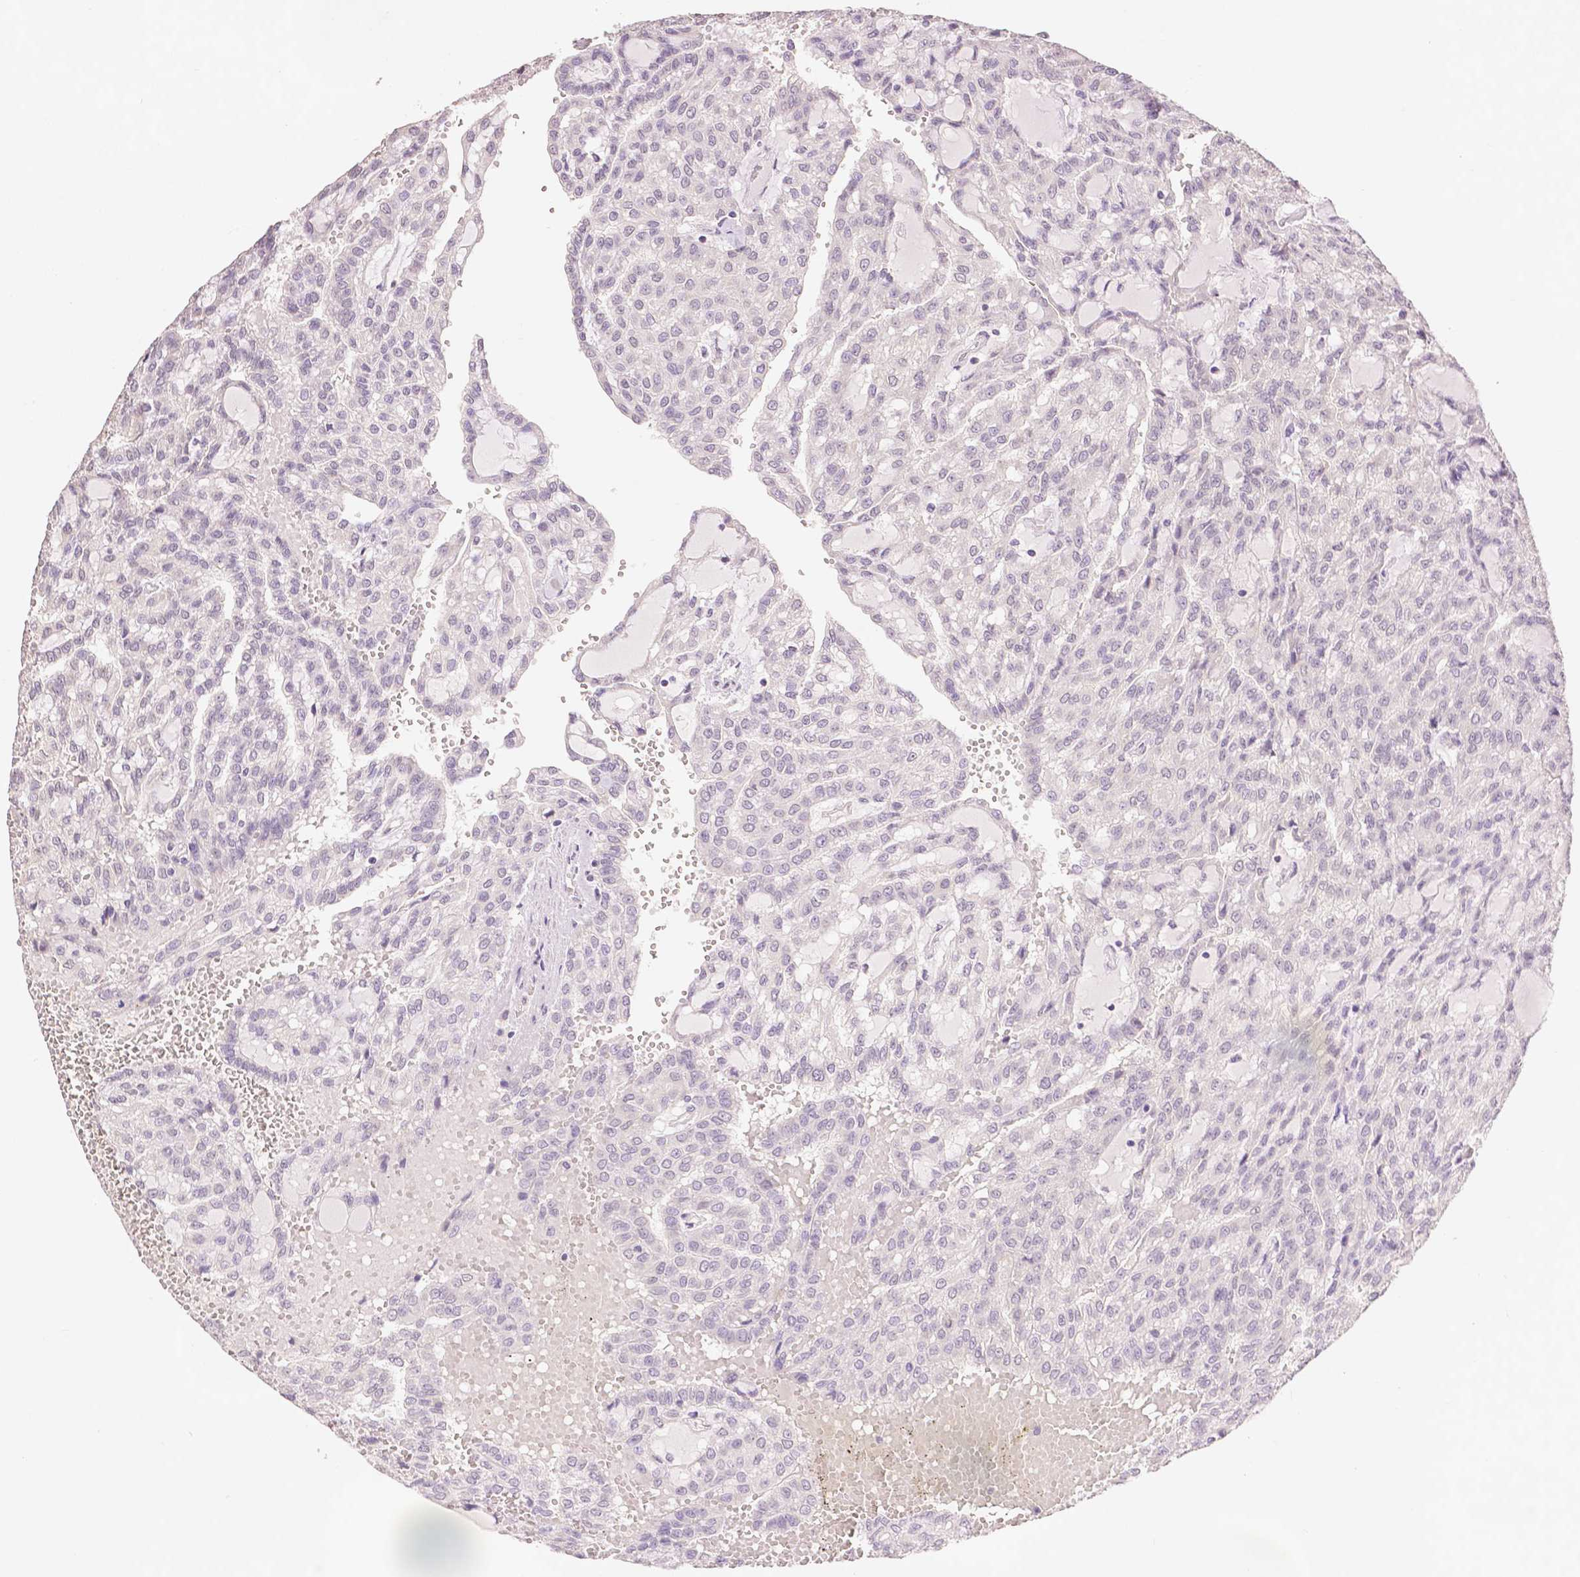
{"staining": {"intensity": "negative", "quantity": "none", "location": "none"}, "tissue": "renal cancer", "cell_type": "Tumor cells", "image_type": "cancer", "snomed": [{"axis": "morphology", "description": "Adenocarcinoma, NOS"}, {"axis": "topography", "description": "Kidney"}], "caption": "Protein analysis of adenocarcinoma (renal) demonstrates no significant expression in tumor cells. Nuclei are stained in blue.", "gene": "TGM1", "patient": {"sex": "male", "age": 63}}